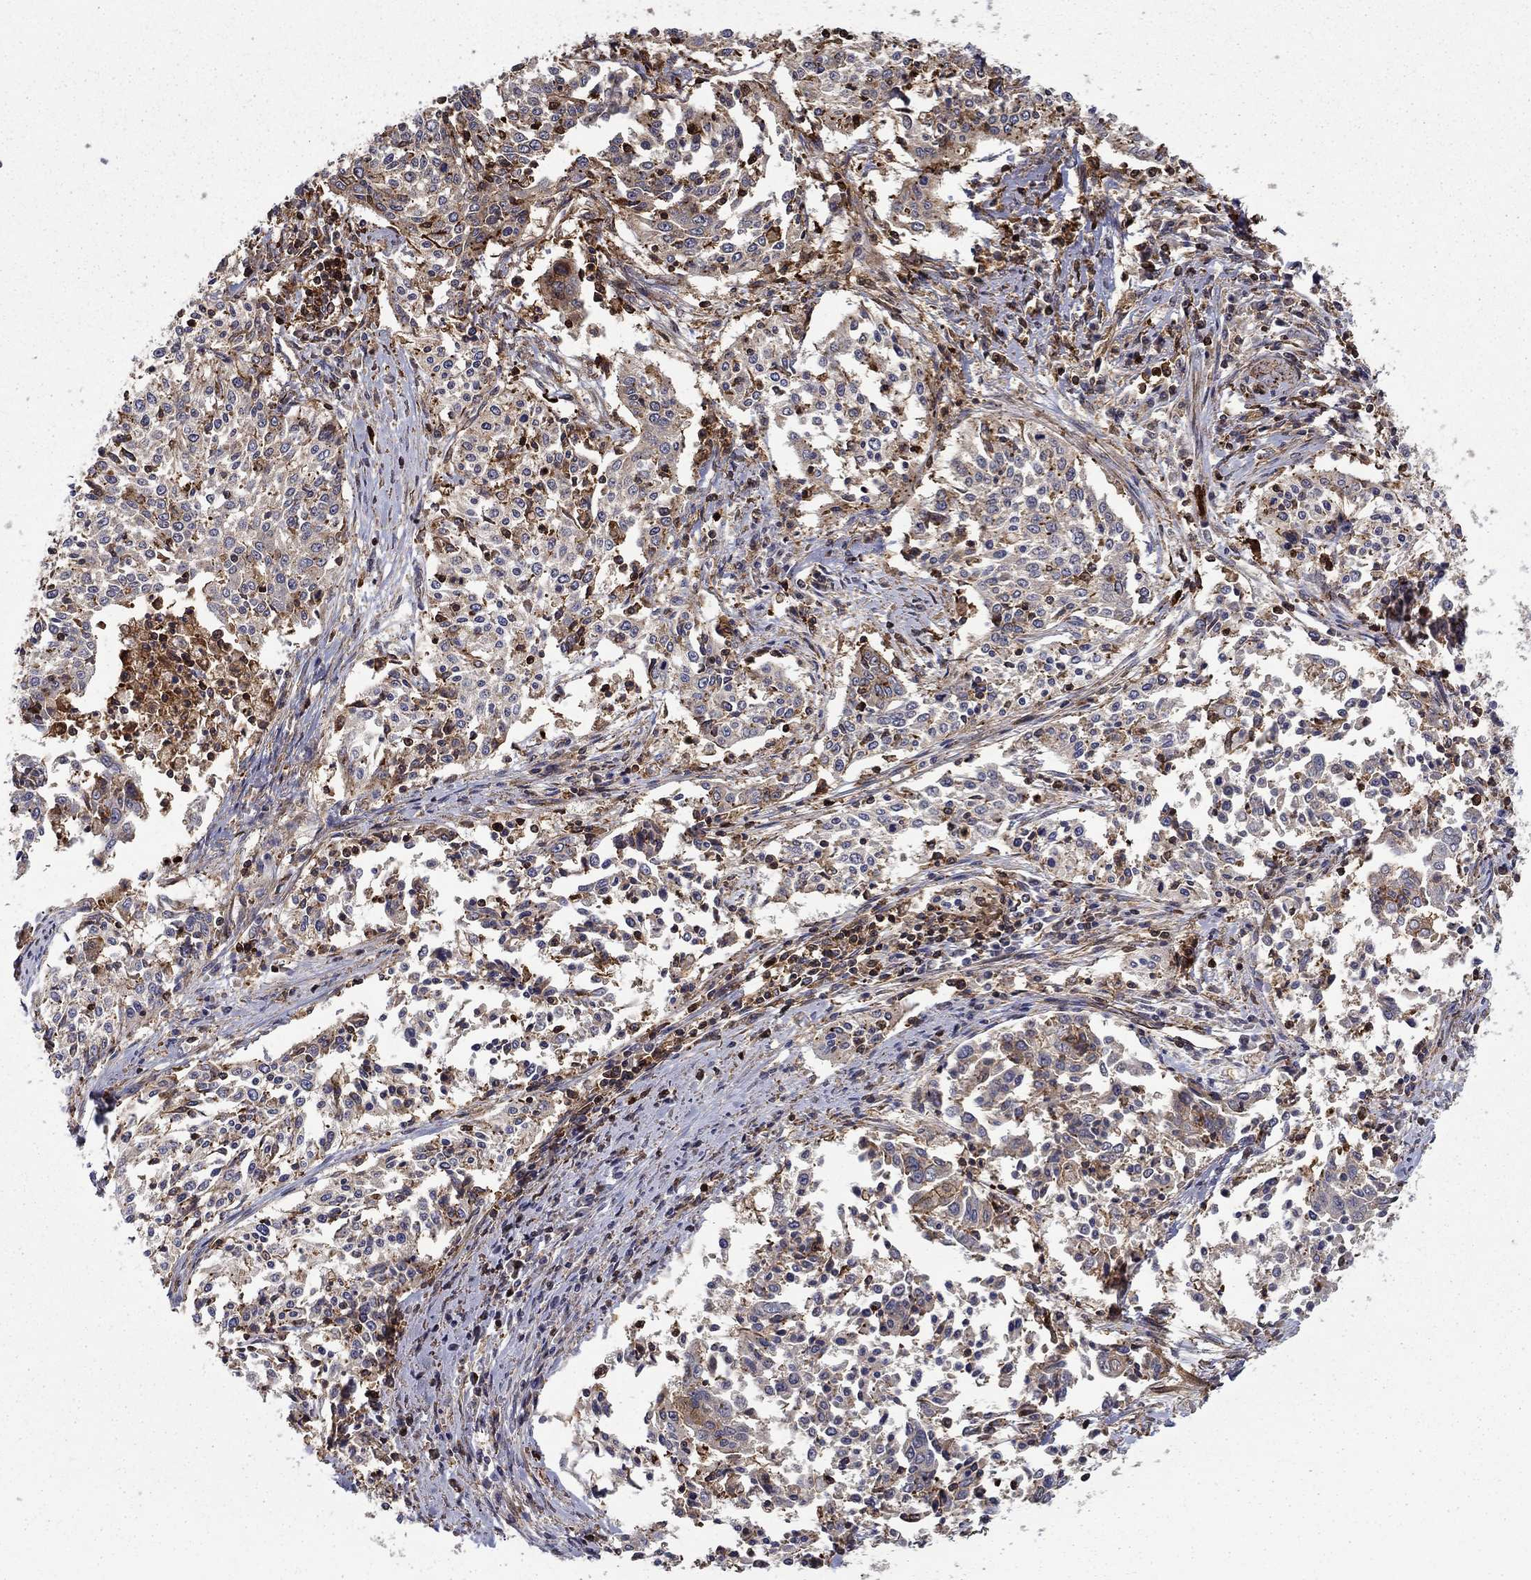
{"staining": {"intensity": "negative", "quantity": "none", "location": "none"}, "tissue": "cervical cancer", "cell_type": "Tumor cells", "image_type": "cancer", "snomed": [{"axis": "morphology", "description": "Squamous cell carcinoma, NOS"}, {"axis": "topography", "description": "Cervix"}], "caption": "This micrograph is of cervical squamous cell carcinoma stained with immunohistochemistry to label a protein in brown with the nuclei are counter-stained blue. There is no positivity in tumor cells. (DAB IHC with hematoxylin counter stain).", "gene": "ADM", "patient": {"sex": "female", "age": 41}}